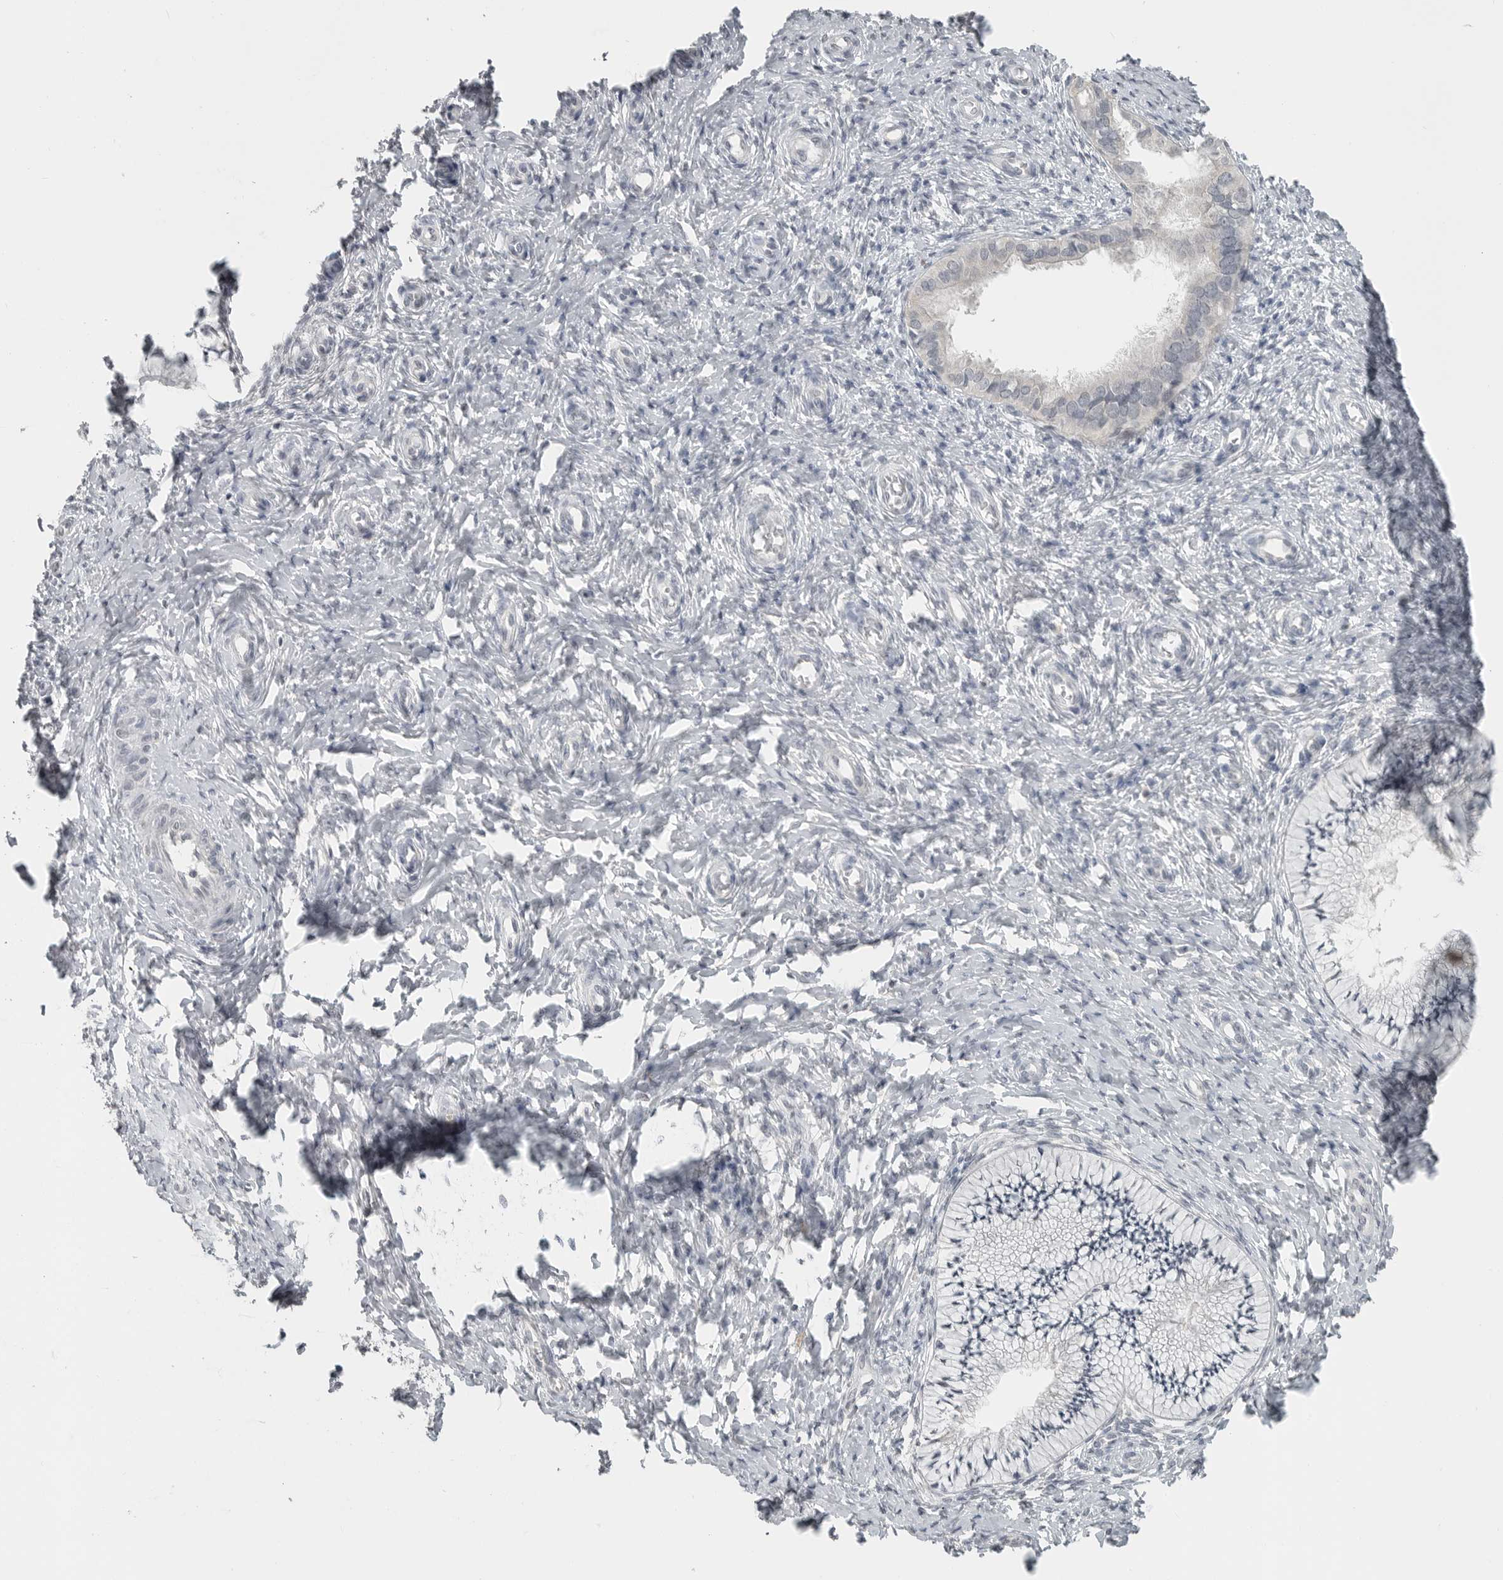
{"staining": {"intensity": "negative", "quantity": "none", "location": "none"}, "tissue": "cervix", "cell_type": "Glandular cells", "image_type": "normal", "snomed": [{"axis": "morphology", "description": "Normal tissue, NOS"}, {"axis": "topography", "description": "Cervix"}], "caption": "Protein analysis of normal cervix demonstrates no significant expression in glandular cells. The staining is performed using DAB brown chromogen with nuclei counter-stained in using hematoxylin.", "gene": "FOXP3", "patient": {"sex": "female", "age": 36}}